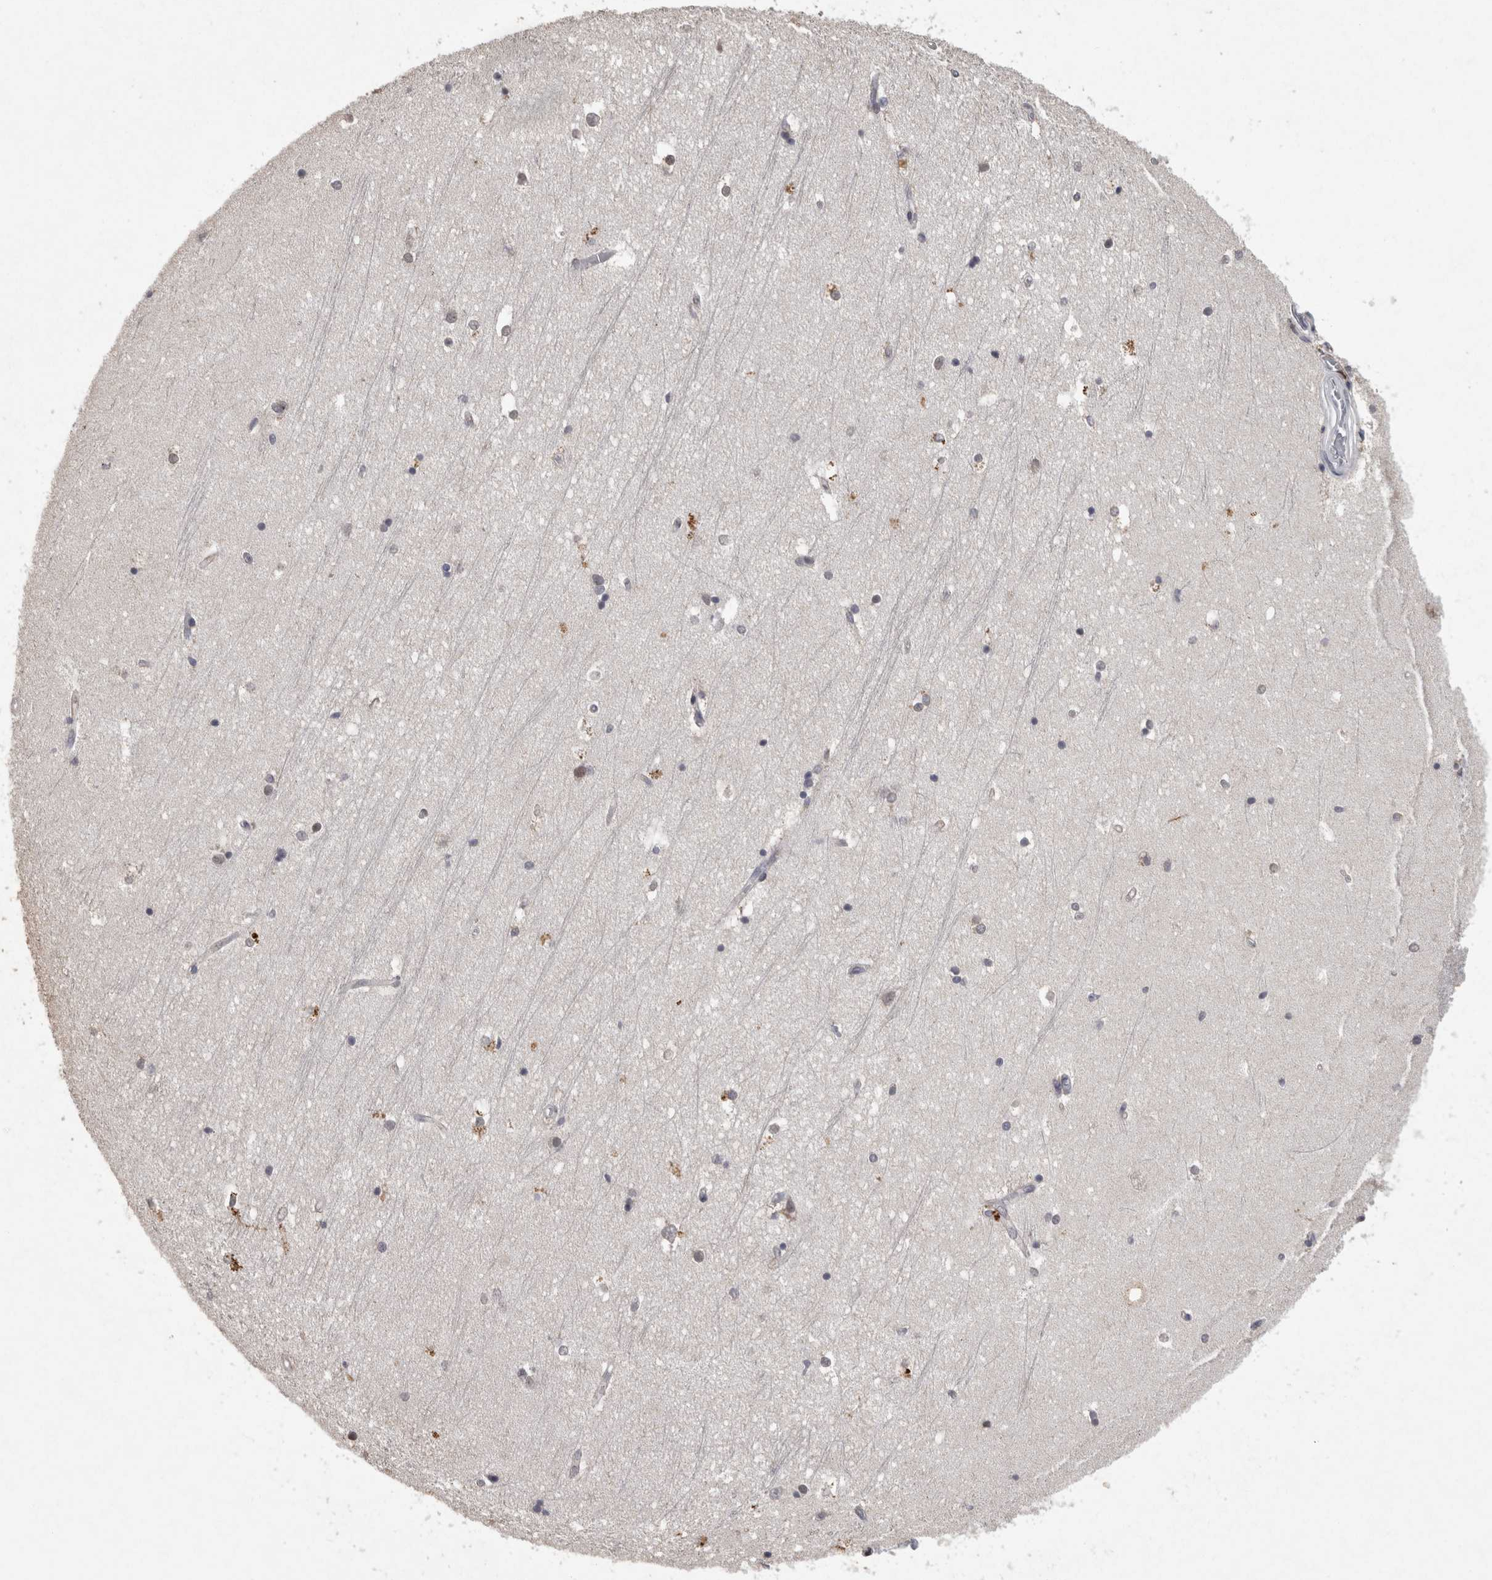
{"staining": {"intensity": "weak", "quantity": "<25%", "location": "cytoplasmic/membranous"}, "tissue": "hippocampus", "cell_type": "Glial cells", "image_type": "normal", "snomed": [{"axis": "morphology", "description": "Normal tissue, NOS"}, {"axis": "topography", "description": "Hippocampus"}], "caption": "Hippocampus stained for a protein using immunohistochemistry (IHC) reveals no staining glial cells.", "gene": "MEP1A", "patient": {"sex": "male", "age": 45}}